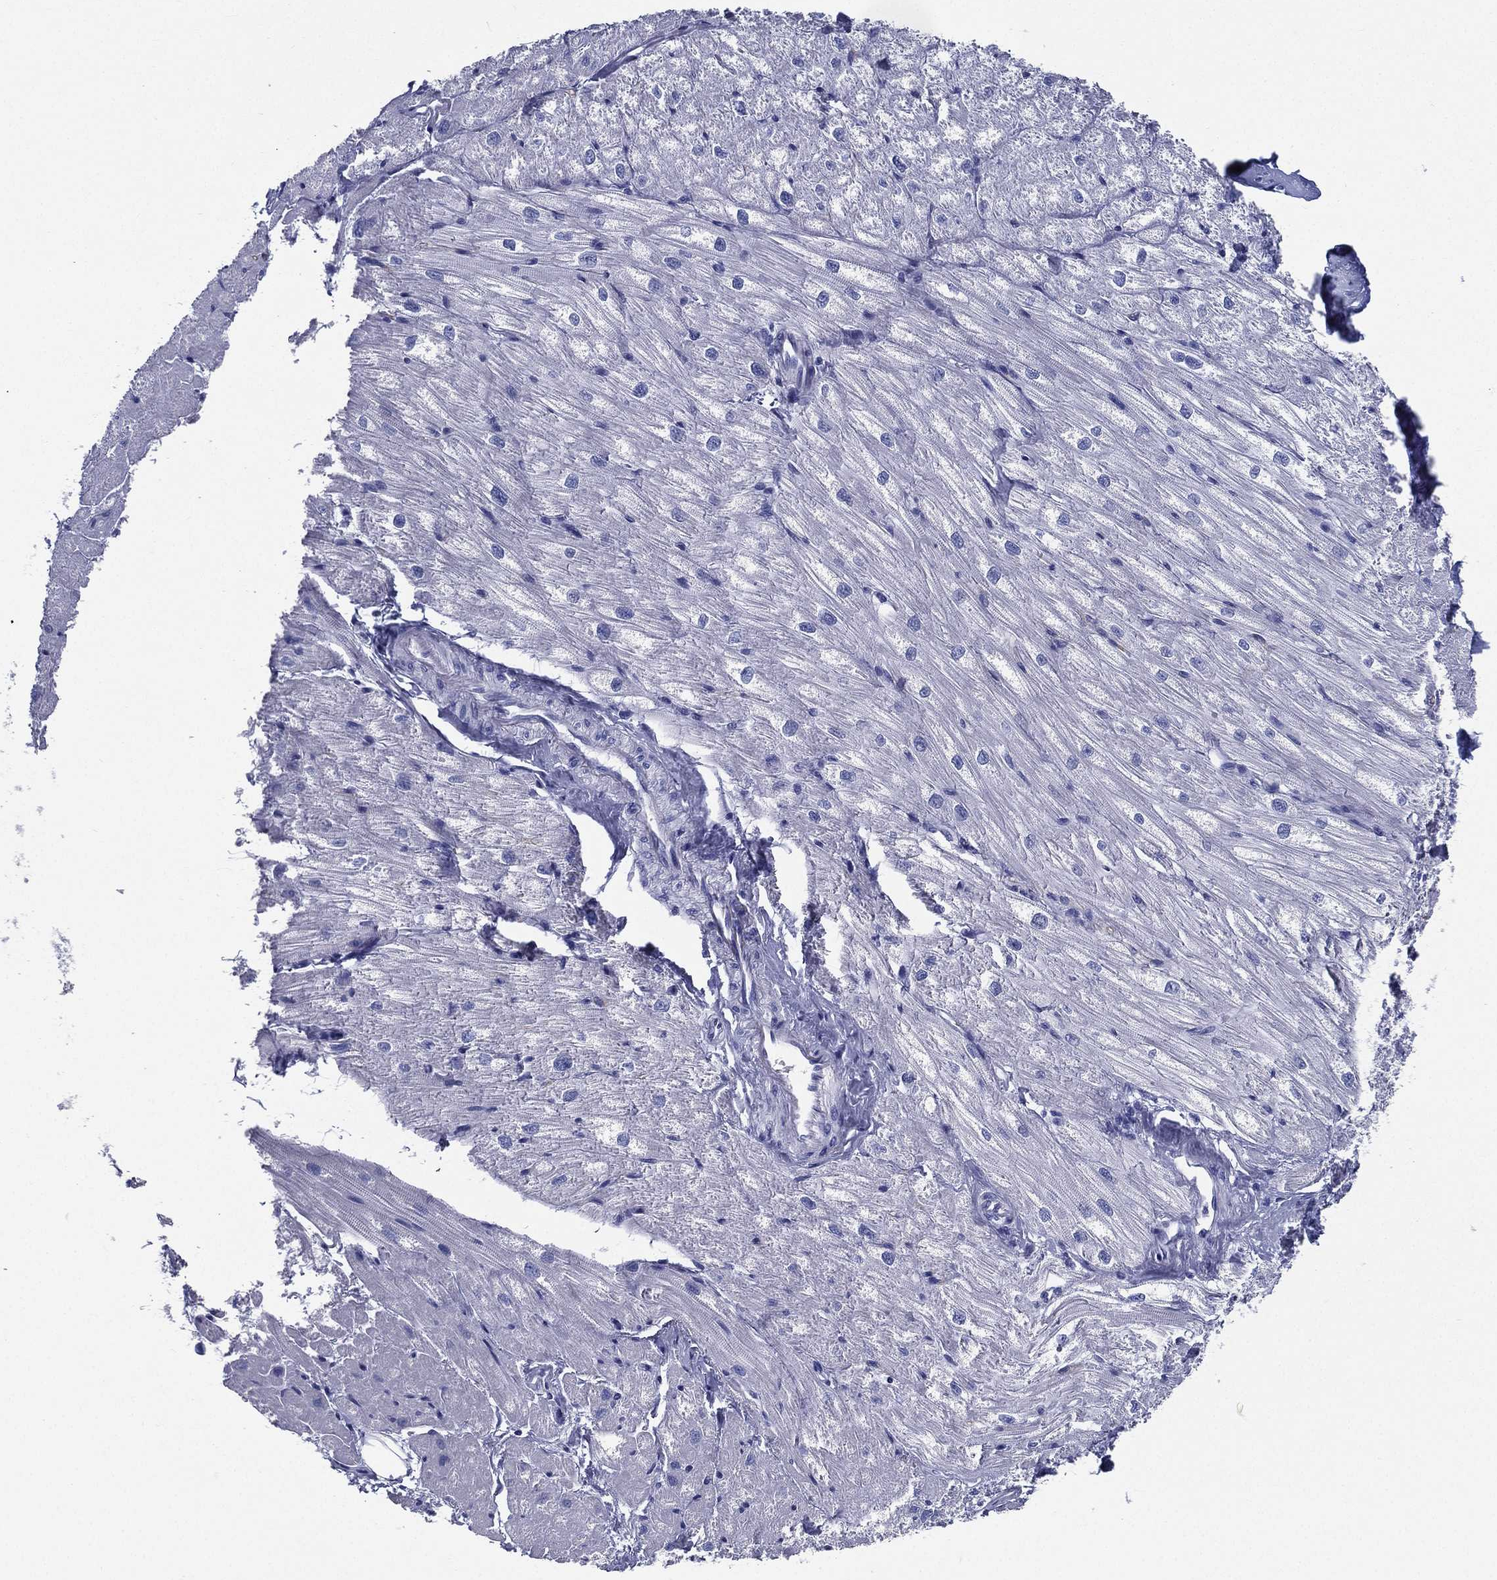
{"staining": {"intensity": "negative", "quantity": "none", "location": "none"}, "tissue": "heart muscle", "cell_type": "Cardiomyocytes", "image_type": "normal", "snomed": [{"axis": "morphology", "description": "Normal tissue, NOS"}, {"axis": "topography", "description": "Heart"}], "caption": "DAB (3,3'-diaminobenzidine) immunohistochemical staining of unremarkable heart muscle exhibits no significant positivity in cardiomyocytes. (Brightfield microscopy of DAB immunohistochemistry at high magnification).", "gene": "RSPH4A", "patient": {"sex": "male", "age": 57}}